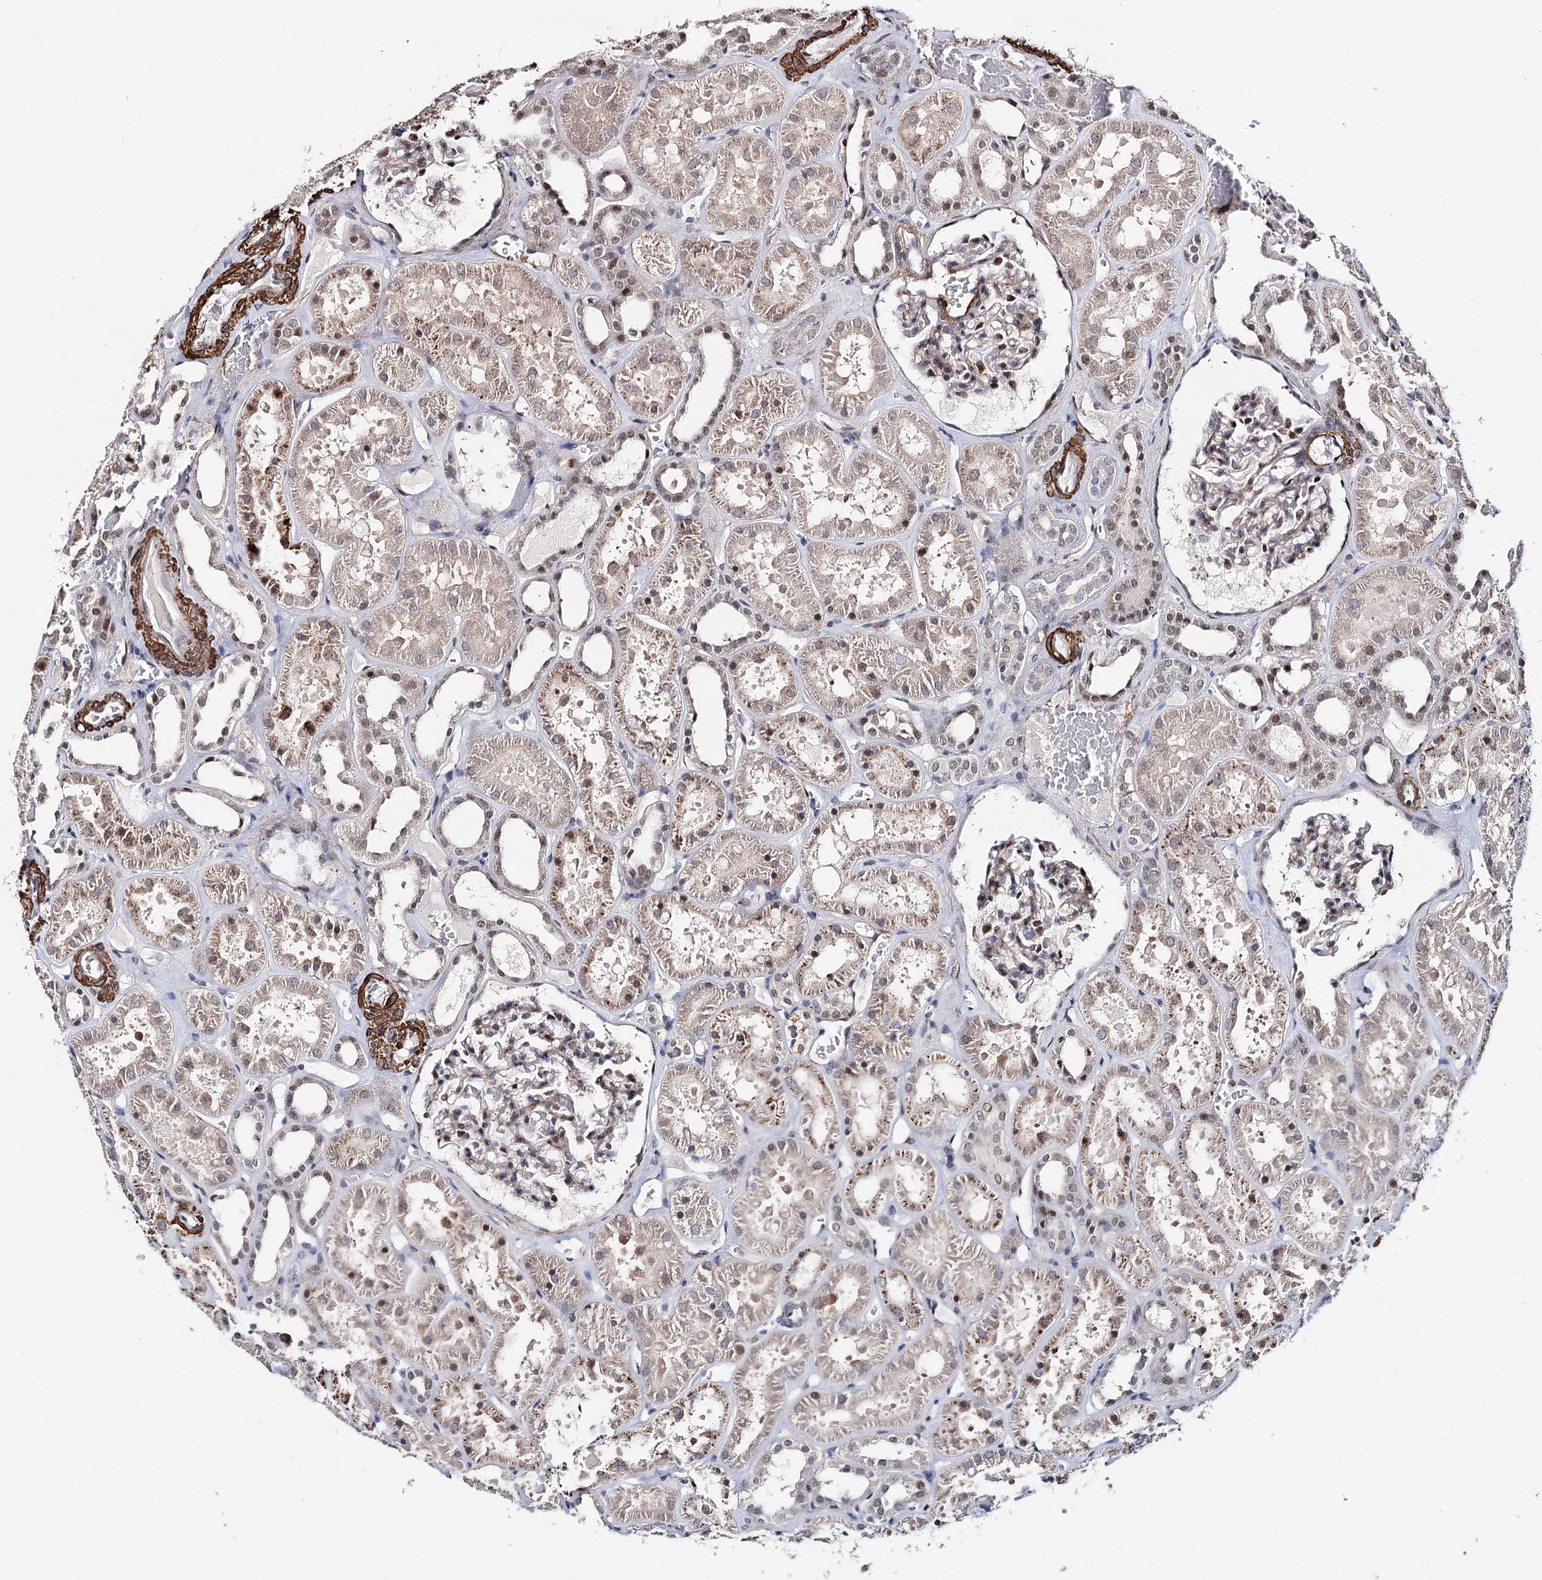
{"staining": {"intensity": "weak", "quantity": "25%-75%", "location": "cytoplasmic/membranous"}, "tissue": "kidney", "cell_type": "Cells in glomeruli", "image_type": "normal", "snomed": [{"axis": "morphology", "description": "Normal tissue, NOS"}, {"axis": "topography", "description": "Kidney"}], "caption": "Approximately 25%-75% of cells in glomeruli in unremarkable kidney demonstrate weak cytoplasmic/membranous protein staining as visualized by brown immunohistochemical staining.", "gene": "CFAP46", "patient": {"sex": "female", "age": 41}}